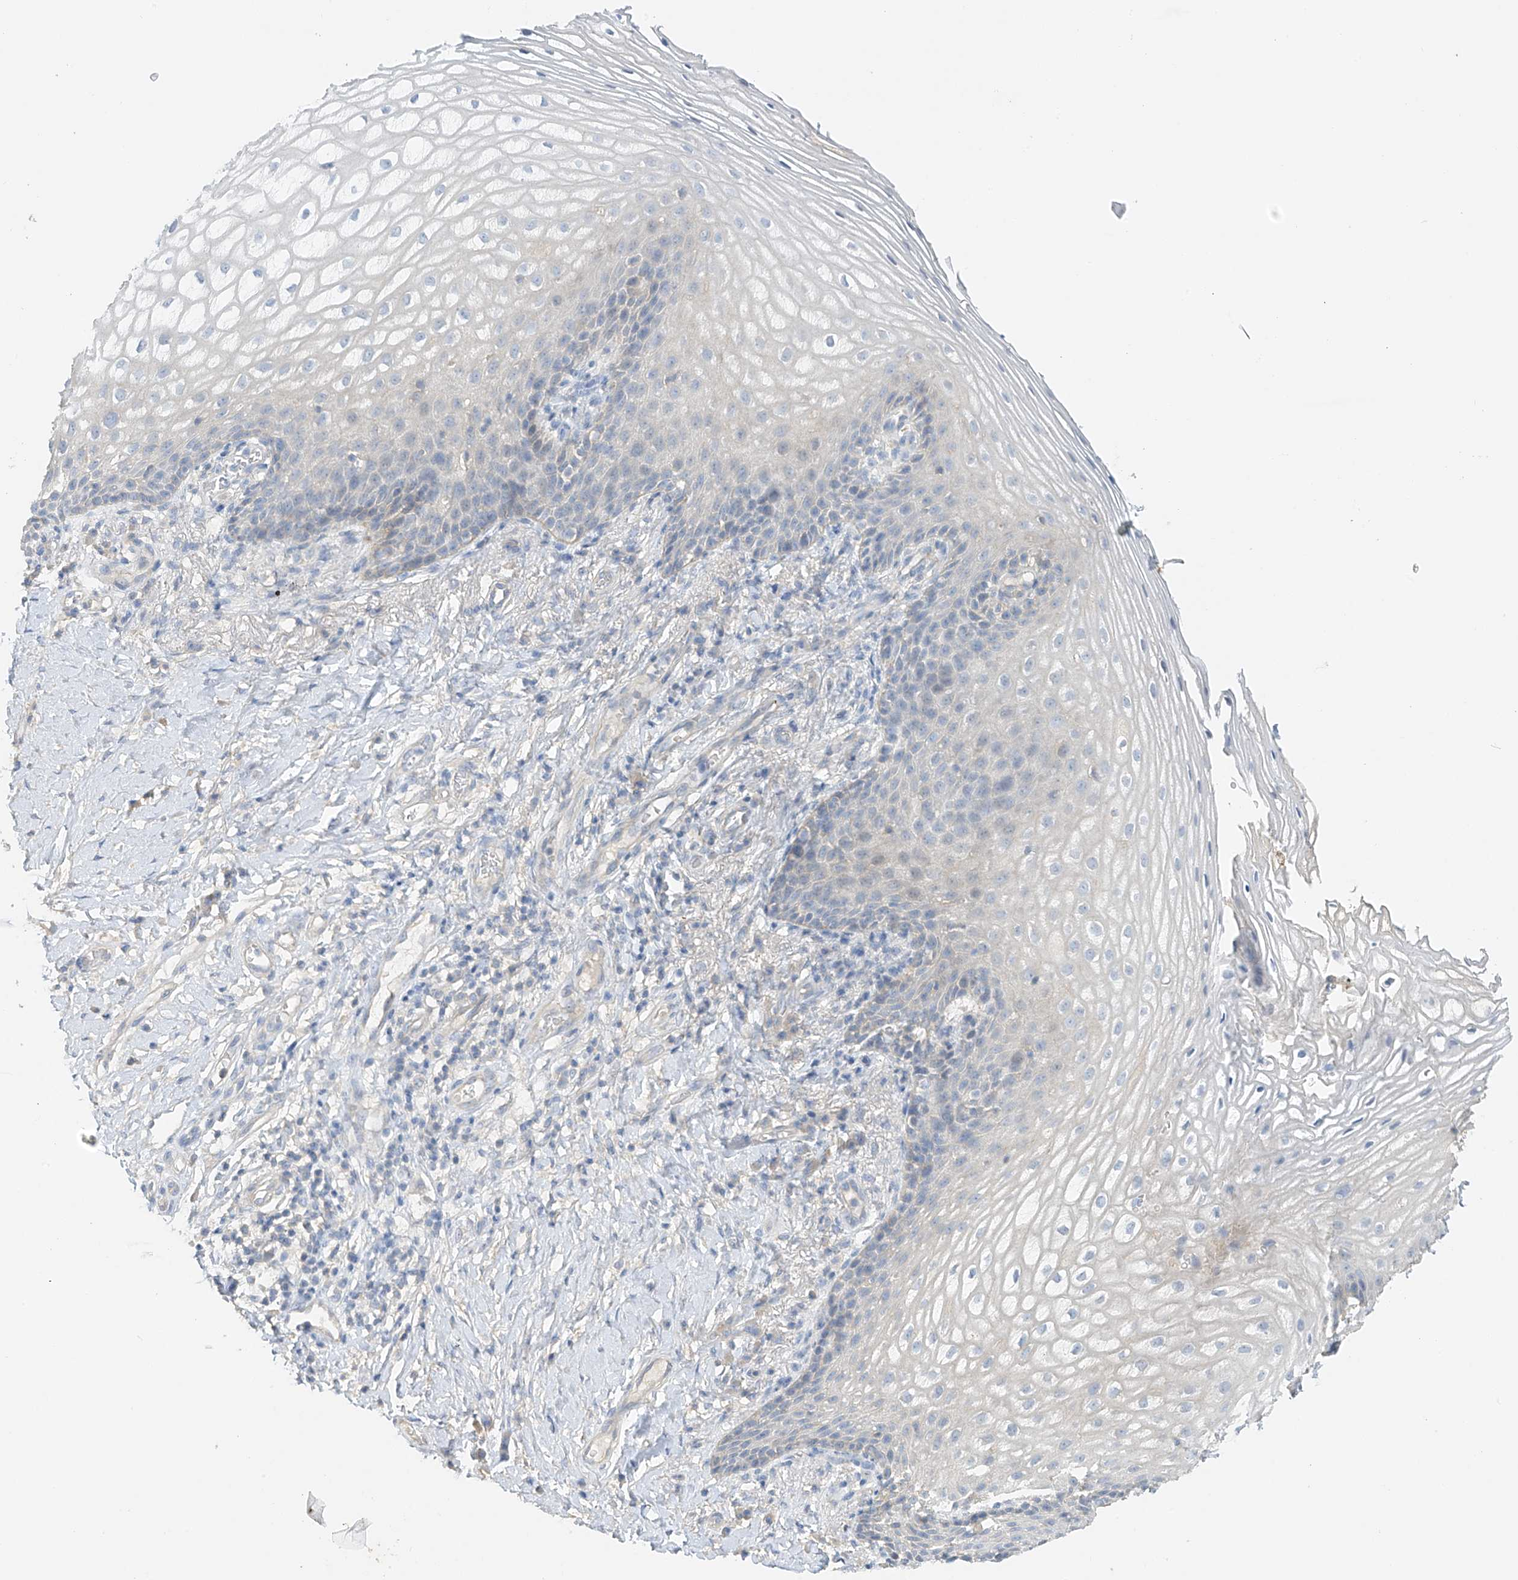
{"staining": {"intensity": "negative", "quantity": "none", "location": "none"}, "tissue": "vagina", "cell_type": "Squamous epithelial cells", "image_type": "normal", "snomed": [{"axis": "morphology", "description": "Normal tissue, NOS"}, {"axis": "topography", "description": "Vagina"}], "caption": "Squamous epithelial cells show no significant protein staining in benign vagina. Nuclei are stained in blue.", "gene": "PRSS12", "patient": {"sex": "female", "age": 60}}